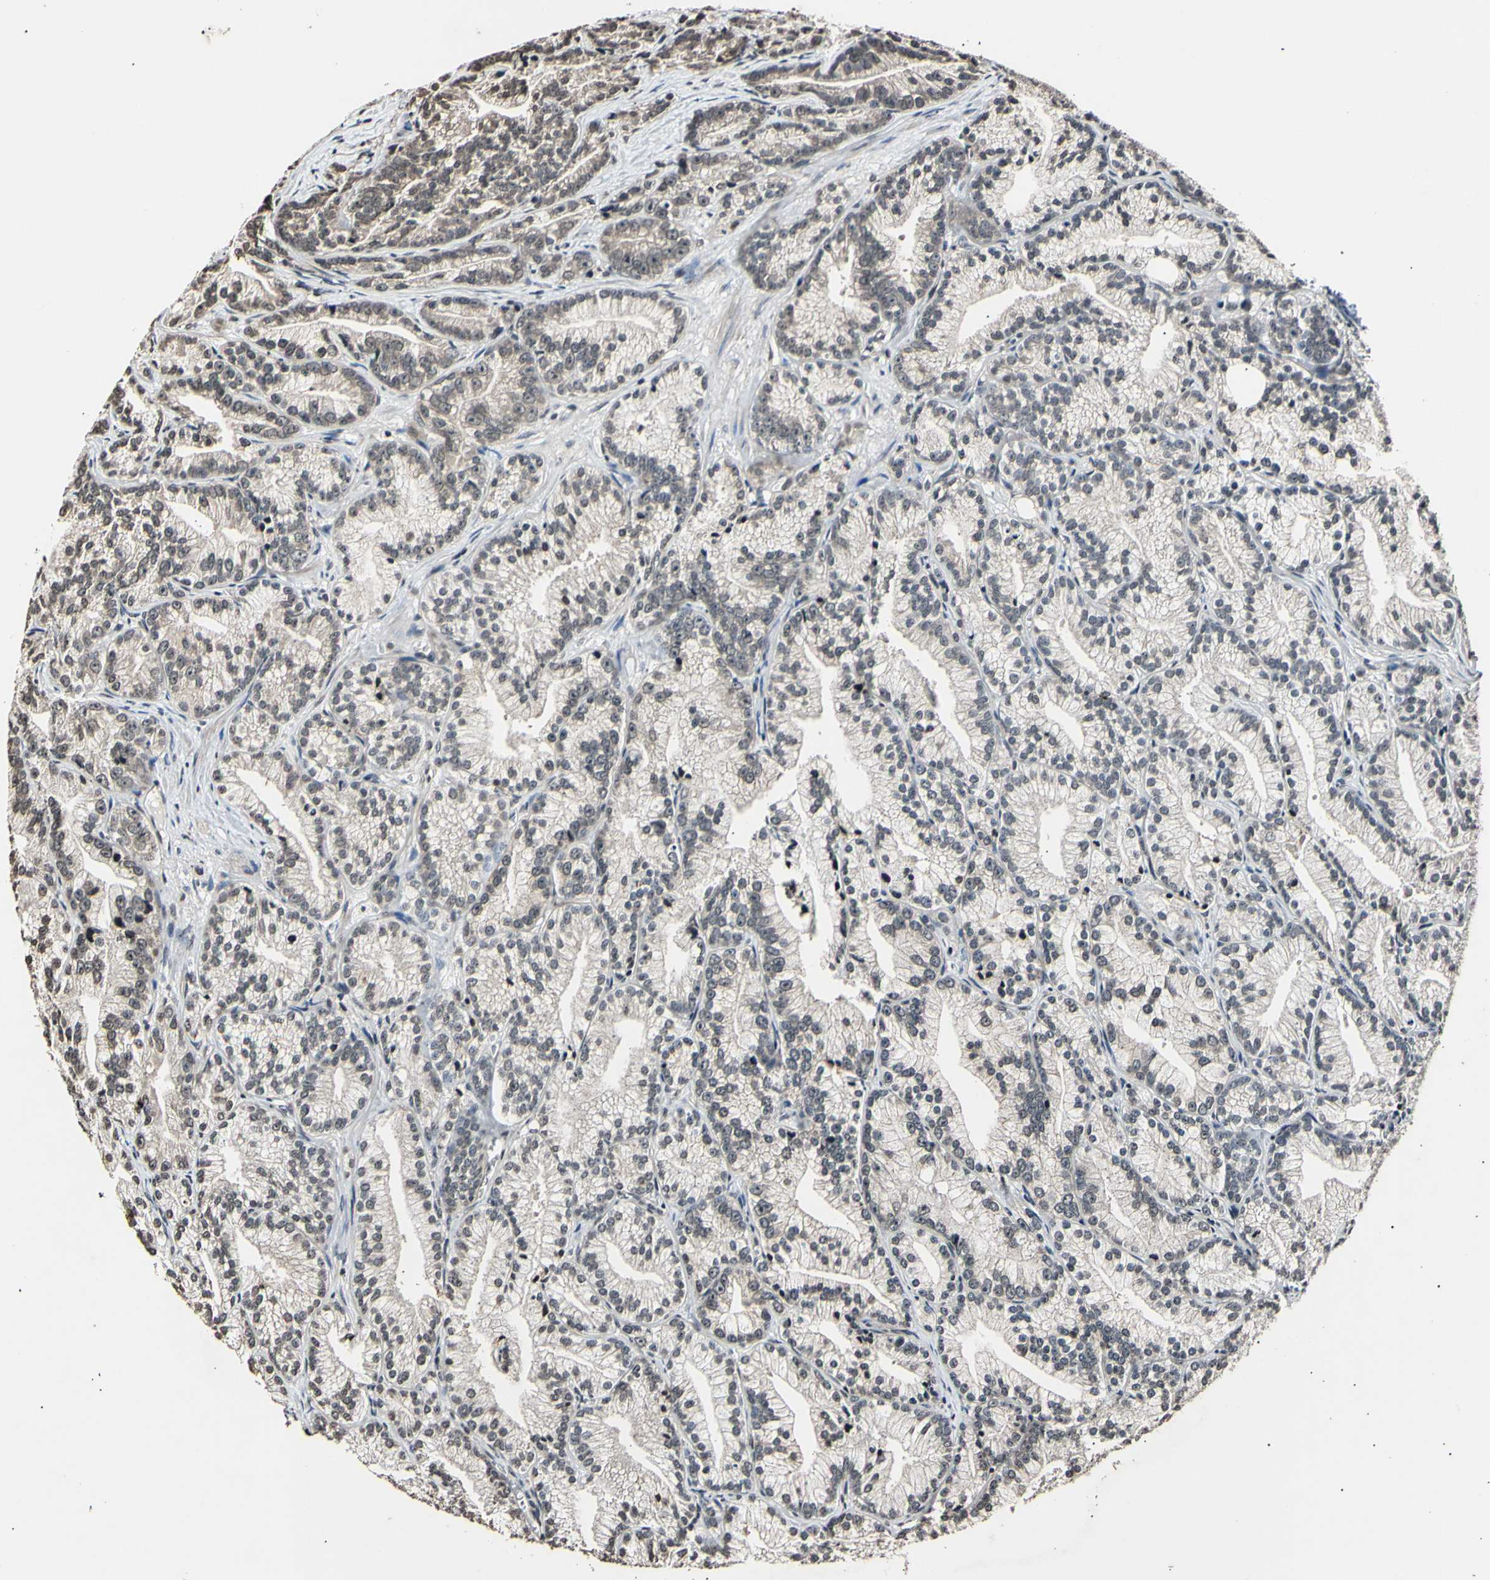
{"staining": {"intensity": "weak", "quantity": ">75%", "location": "cytoplasmic/membranous,nuclear"}, "tissue": "prostate cancer", "cell_type": "Tumor cells", "image_type": "cancer", "snomed": [{"axis": "morphology", "description": "Adenocarcinoma, Low grade"}, {"axis": "topography", "description": "Prostate"}], "caption": "Weak cytoplasmic/membranous and nuclear protein positivity is seen in about >75% of tumor cells in low-grade adenocarcinoma (prostate).", "gene": "ANAPC7", "patient": {"sex": "male", "age": 89}}